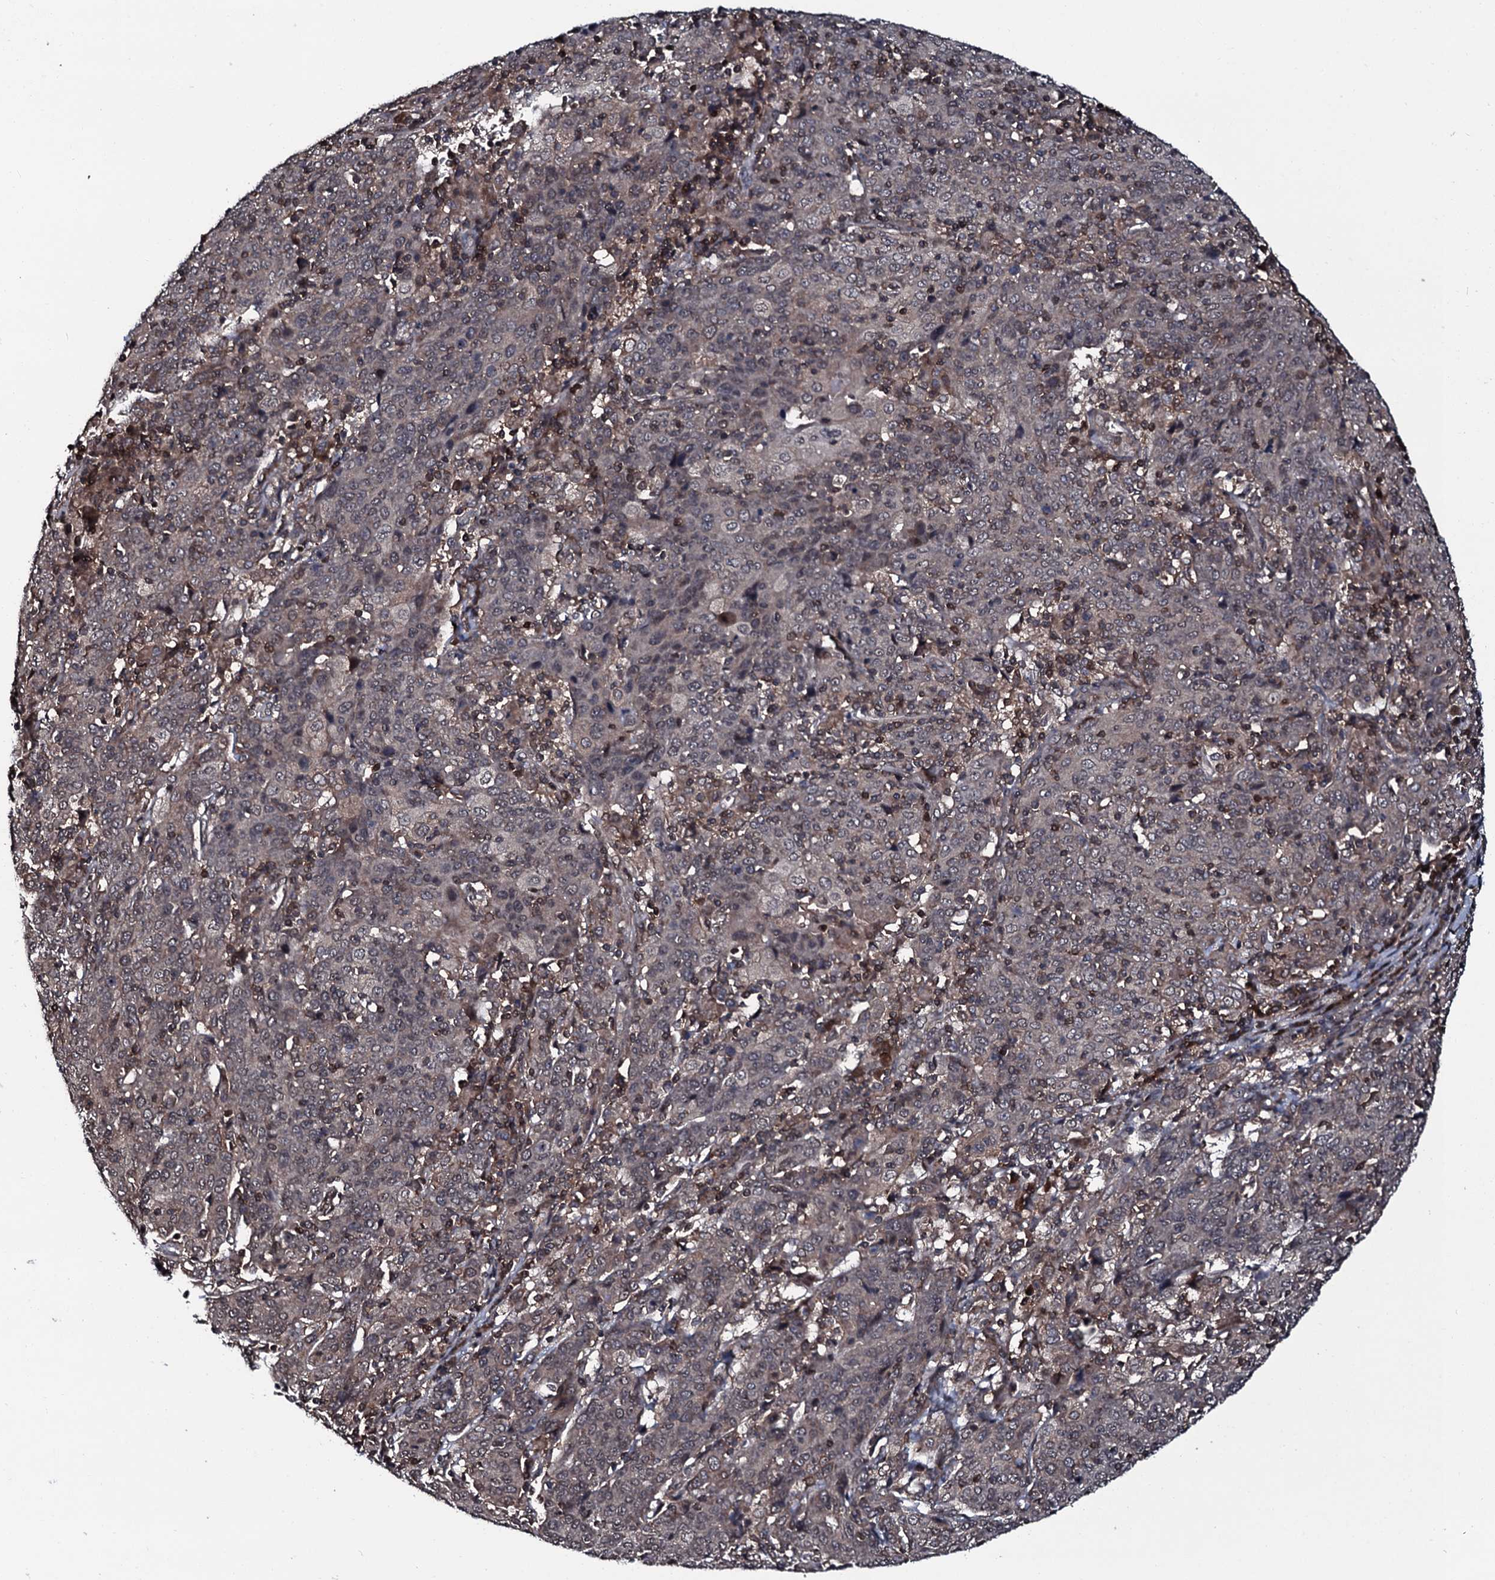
{"staining": {"intensity": "weak", "quantity": "25%-75%", "location": "nuclear"}, "tissue": "cervical cancer", "cell_type": "Tumor cells", "image_type": "cancer", "snomed": [{"axis": "morphology", "description": "Squamous cell carcinoma, NOS"}, {"axis": "topography", "description": "Cervix"}], "caption": "Weak nuclear positivity is appreciated in approximately 25%-75% of tumor cells in squamous cell carcinoma (cervical).", "gene": "HDDC3", "patient": {"sex": "female", "age": 67}}